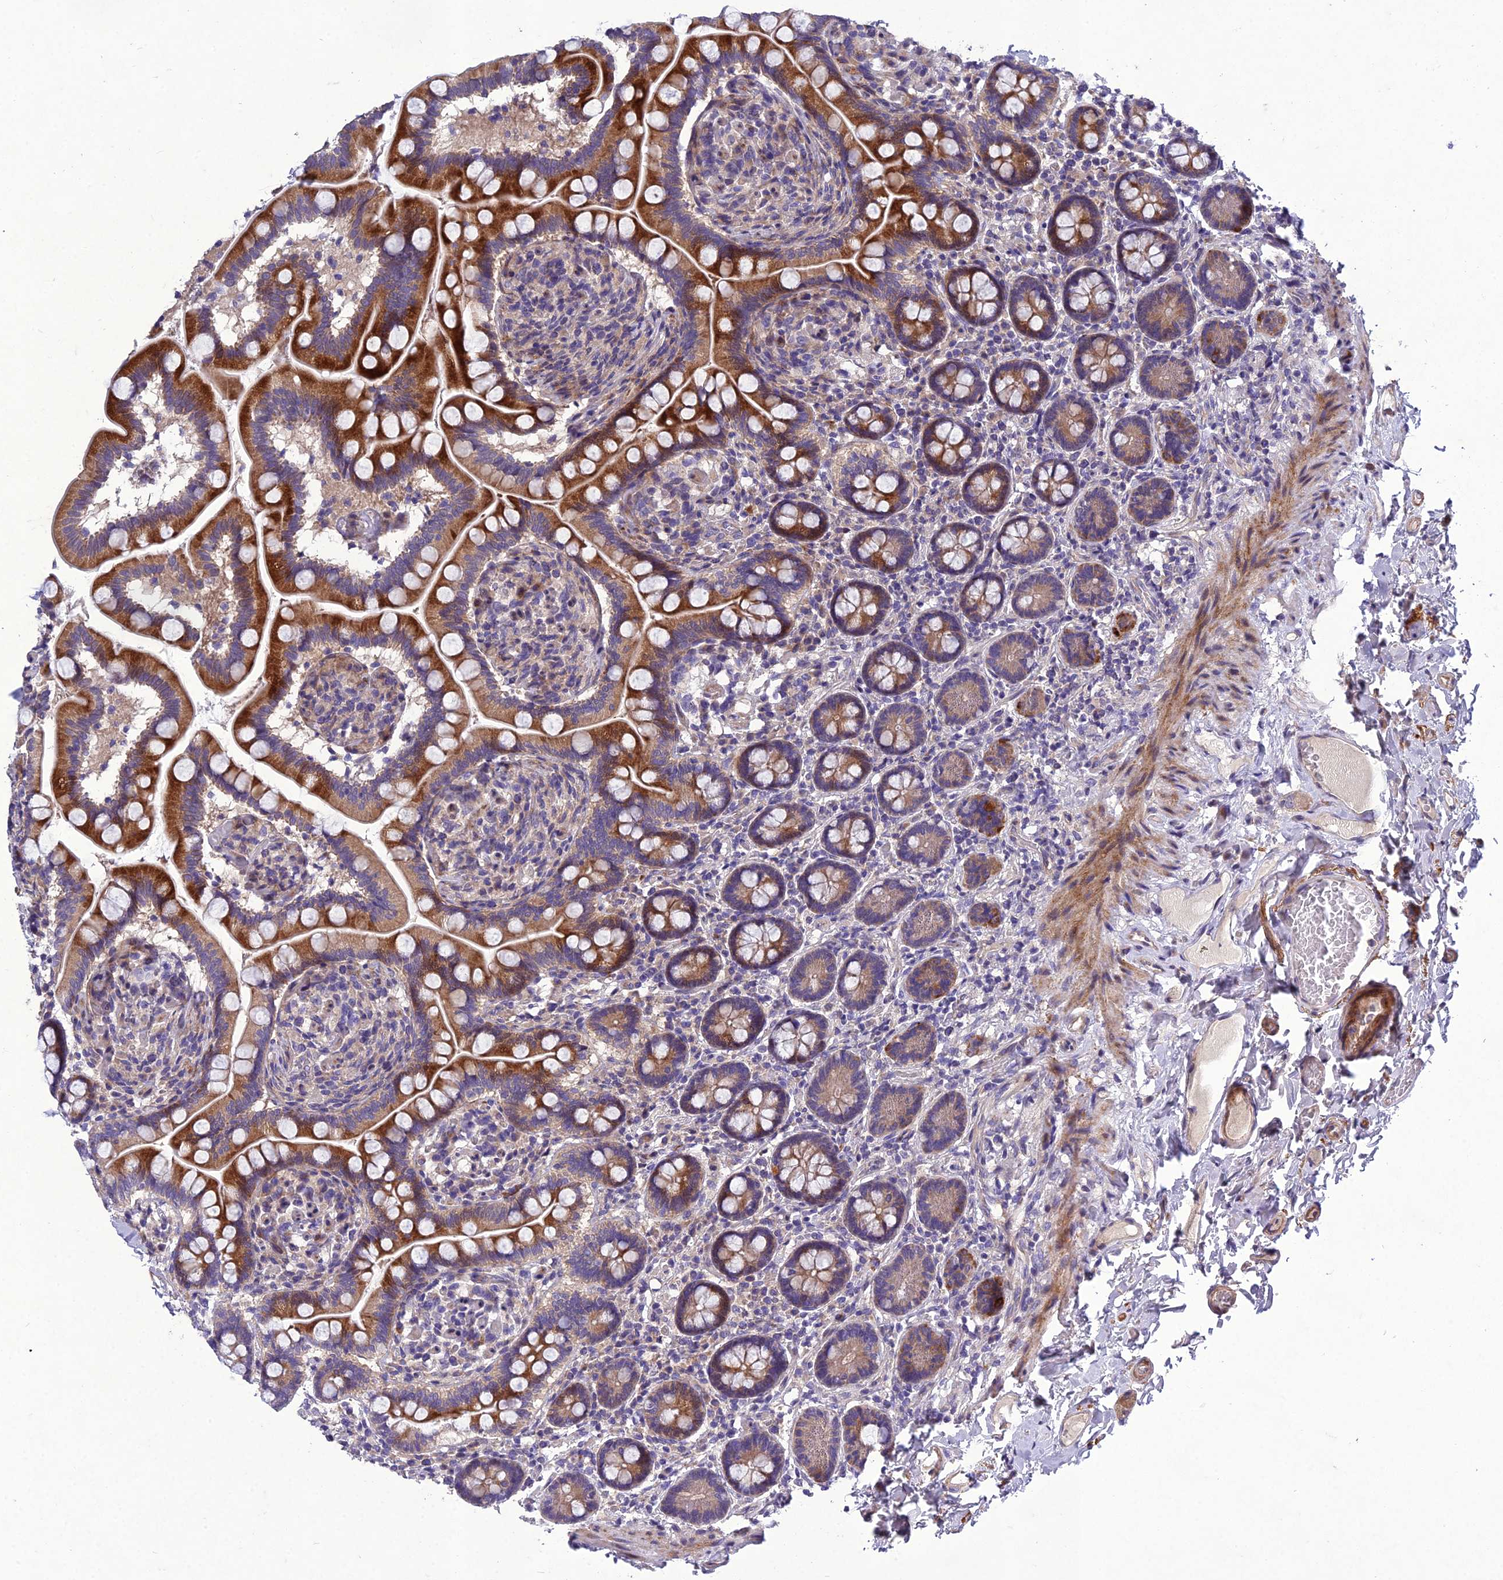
{"staining": {"intensity": "moderate", "quantity": ">75%", "location": "cytoplasmic/membranous"}, "tissue": "small intestine", "cell_type": "Glandular cells", "image_type": "normal", "snomed": [{"axis": "morphology", "description": "Normal tissue, NOS"}, {"axis": "topography", "description": "Small intestine"}], "caption": "Immunohistochemical staining of normal small intestine reveals moderate cytoplasmic/membranous protein positivity in approximately >75% of glandular cells.", "gene": "ADIPOR2", "patient": {"sex": "female", "age": 64}}